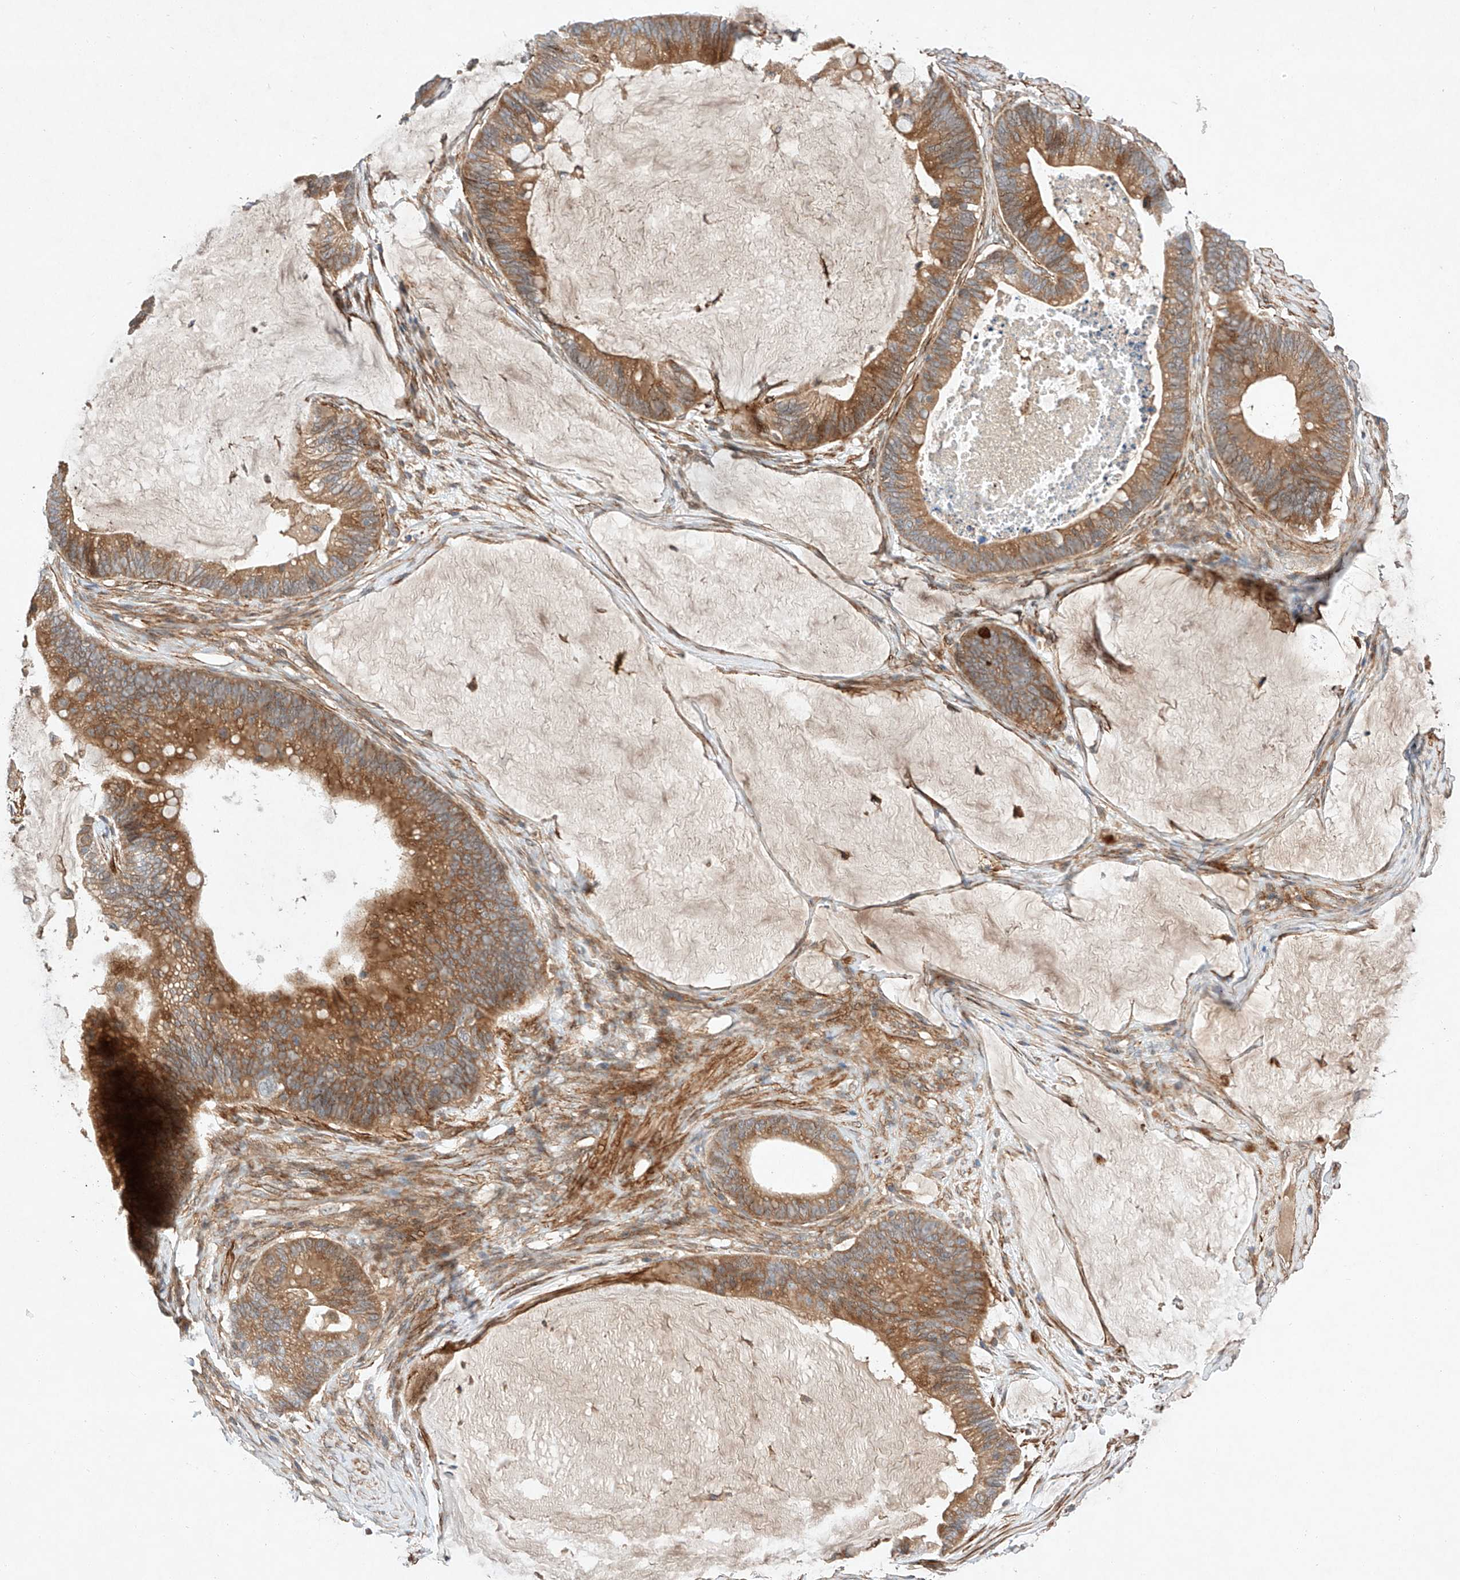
{"staining": {"intensity": "moderate", "quantity": ">75%", "location": "cytoplasmic/membranous"}, "tissue": "ovarian cancer", "cell_type": "Tumor cells", "image_type": "cancer", "snomed": [{"axis": "morphology", "description": "Cystadenocarcinoma, mucinous, NOS"}, {"axis": "topography", "description": "Ovary"}], "caption": "High-power microscopy captured an IHC image of ovarian cancer, revealing moderate cytoplasmic/membranous positivity in about >75% of tumor cells.", "gene": "RAB23", "patient": {"sex": "female", "age": 61}}